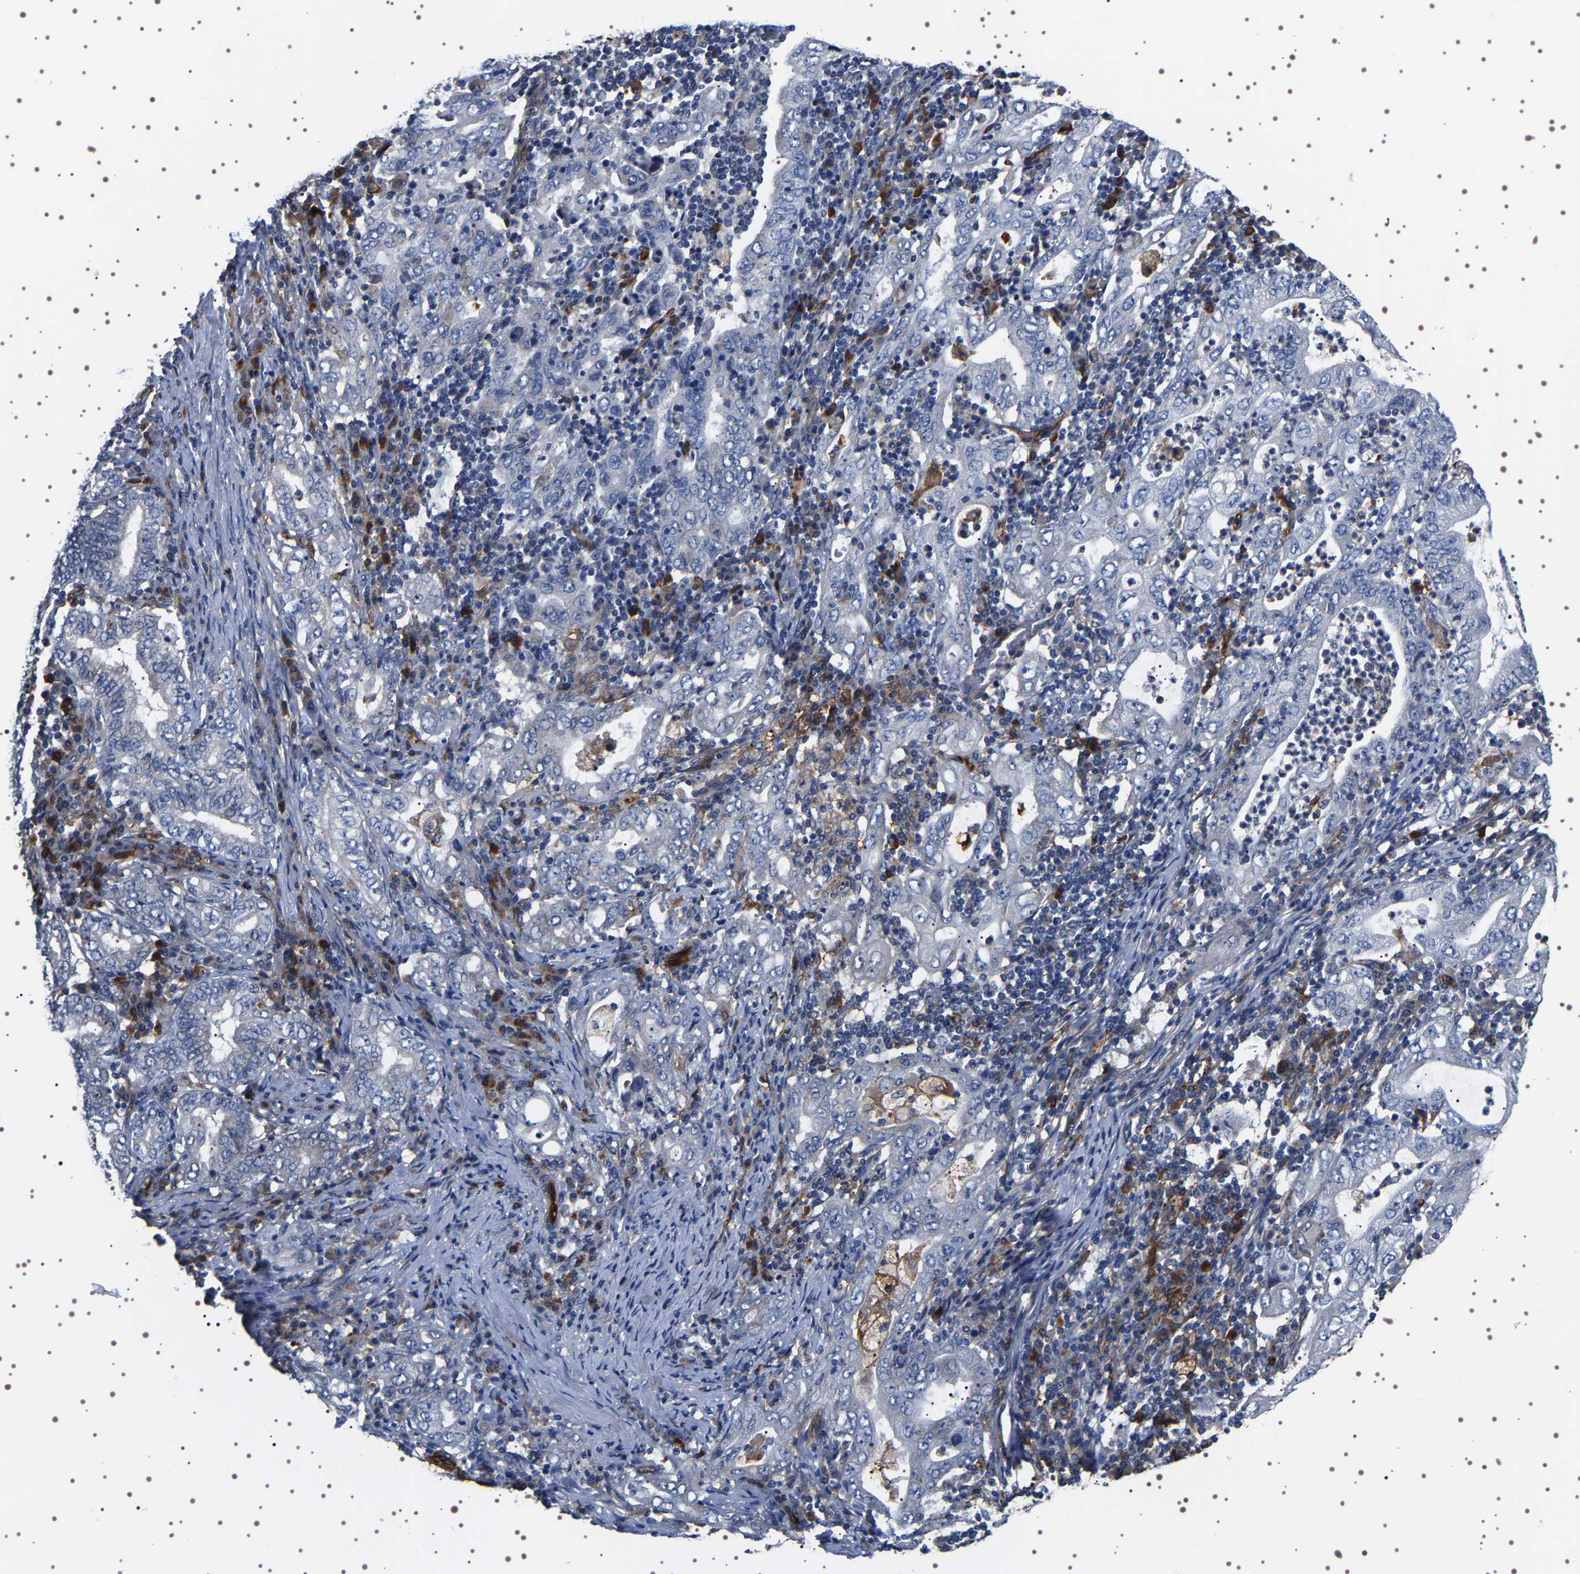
{"staining": {"intensity": "negative", "quantity": "none", "location": "none"}, "tissue": "stomach cancer", "cell_type": "Tumor cells", "image_type": "cancer", "snomed": [{"axis": "morphology", "description": "Normal tissue, NOS"}, {"axis": "morphology", "description": "Adenocarcinoma, NOS"}, {"axis": "topography", "description": "Esophagus"}, {"axis": "topography", "description": "Stomach, upper"}, {"axis": "topography", "description": "Peripheral nerve tissue"}], "caption": "Immunohistochemistry micrograph of human adenocarcinoma (stomach) stained for a protein (brown), which exhibits no staining in tumor cells.", "gene": "ALPL", "patient": {"sex": "male", "age": 62}}